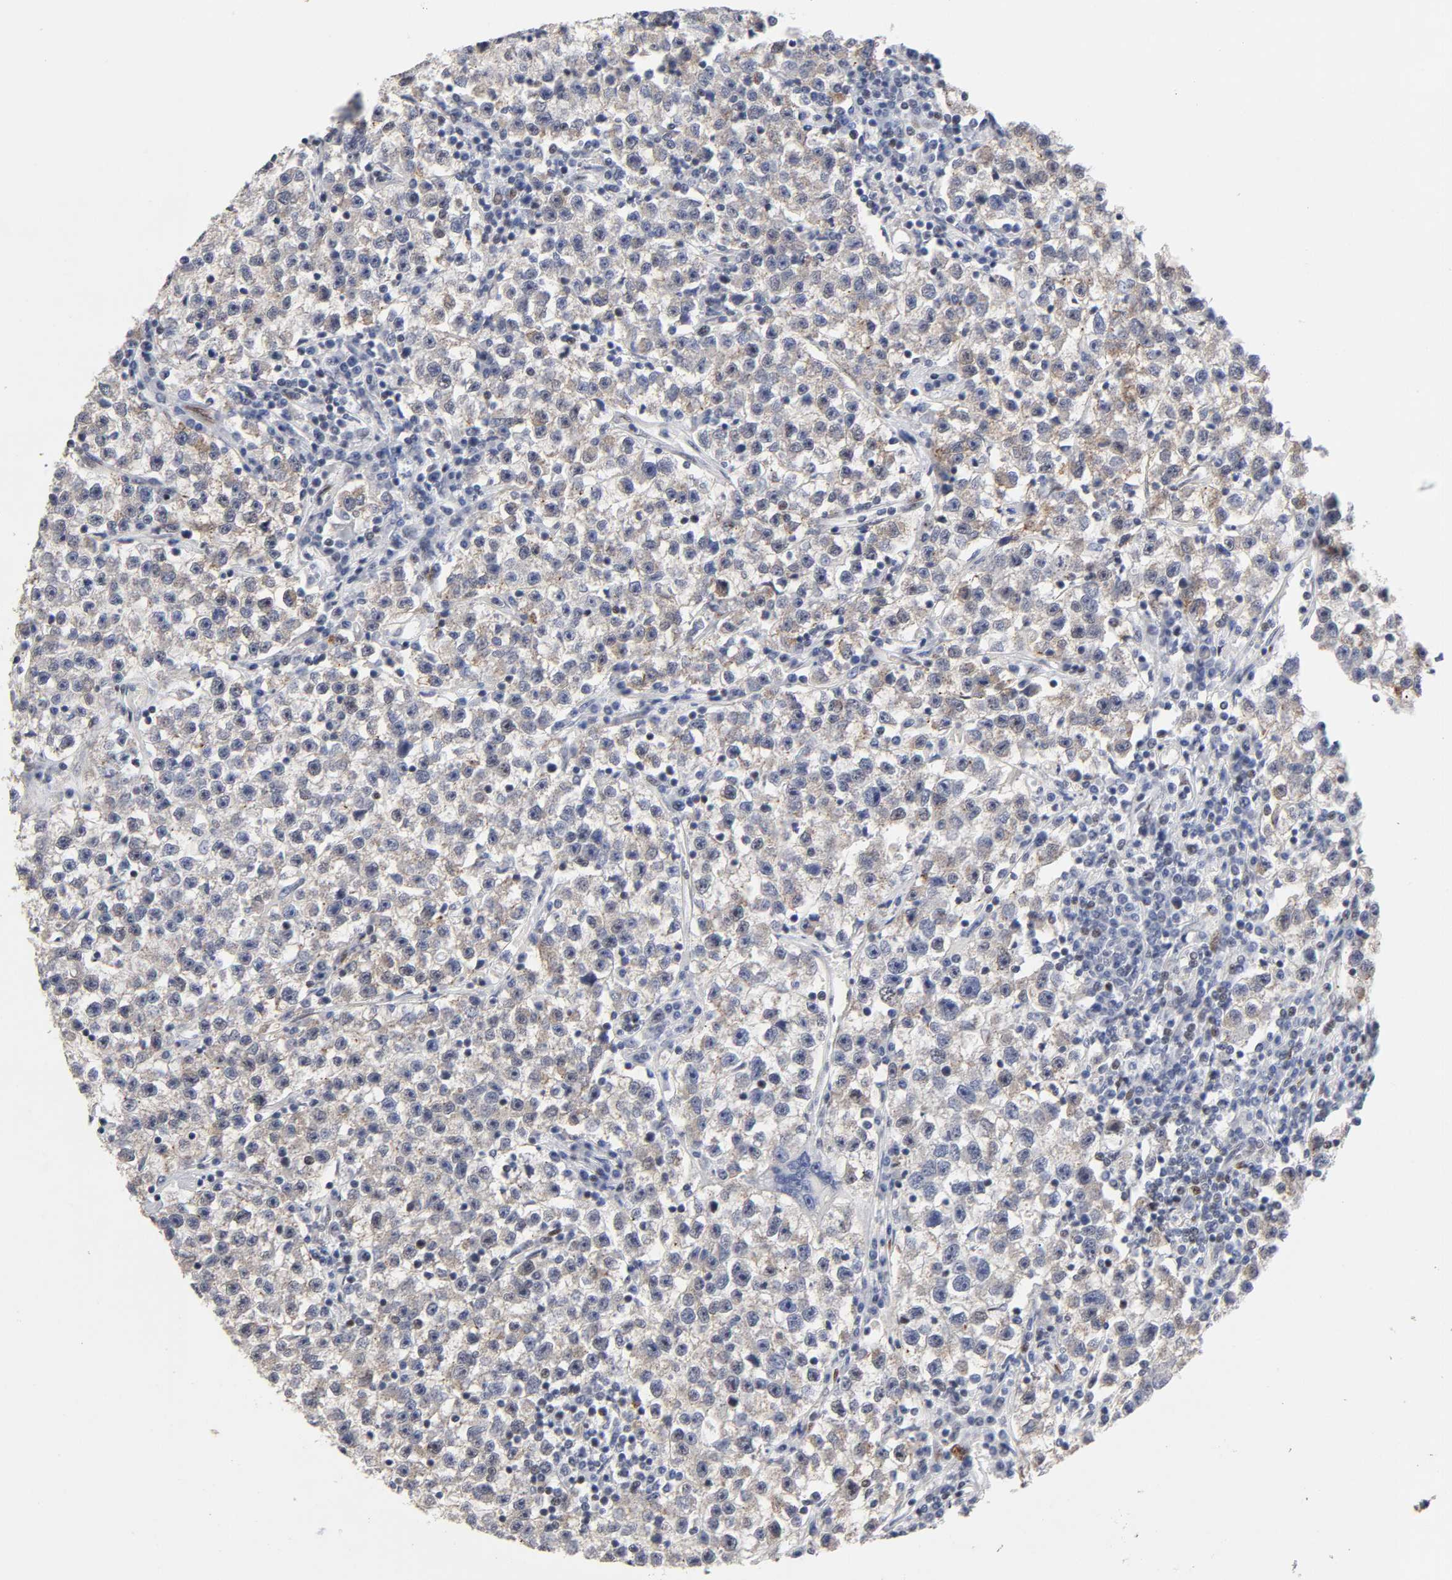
{"staining": {"intensity": "weak", "quantity": "<25%", "location": "cytoplasmic/membranous"}, "tissue": "testis cancer", "cell_type": "Tumor cells", "image_type": "cancer", "snomed": [{"axis": "morphology", "description": "Seminoma, NOS"}, {"axis": "topography", "description": "Testis"}], "caption": "Immunohistochemistry micrograph of neoplastic tissue: testis cancer (seminoma) stained with DAB shows no significant protein staining in tumor cells.", "gene": "STK38", "patient": {"sex": "male", "age": 22}}